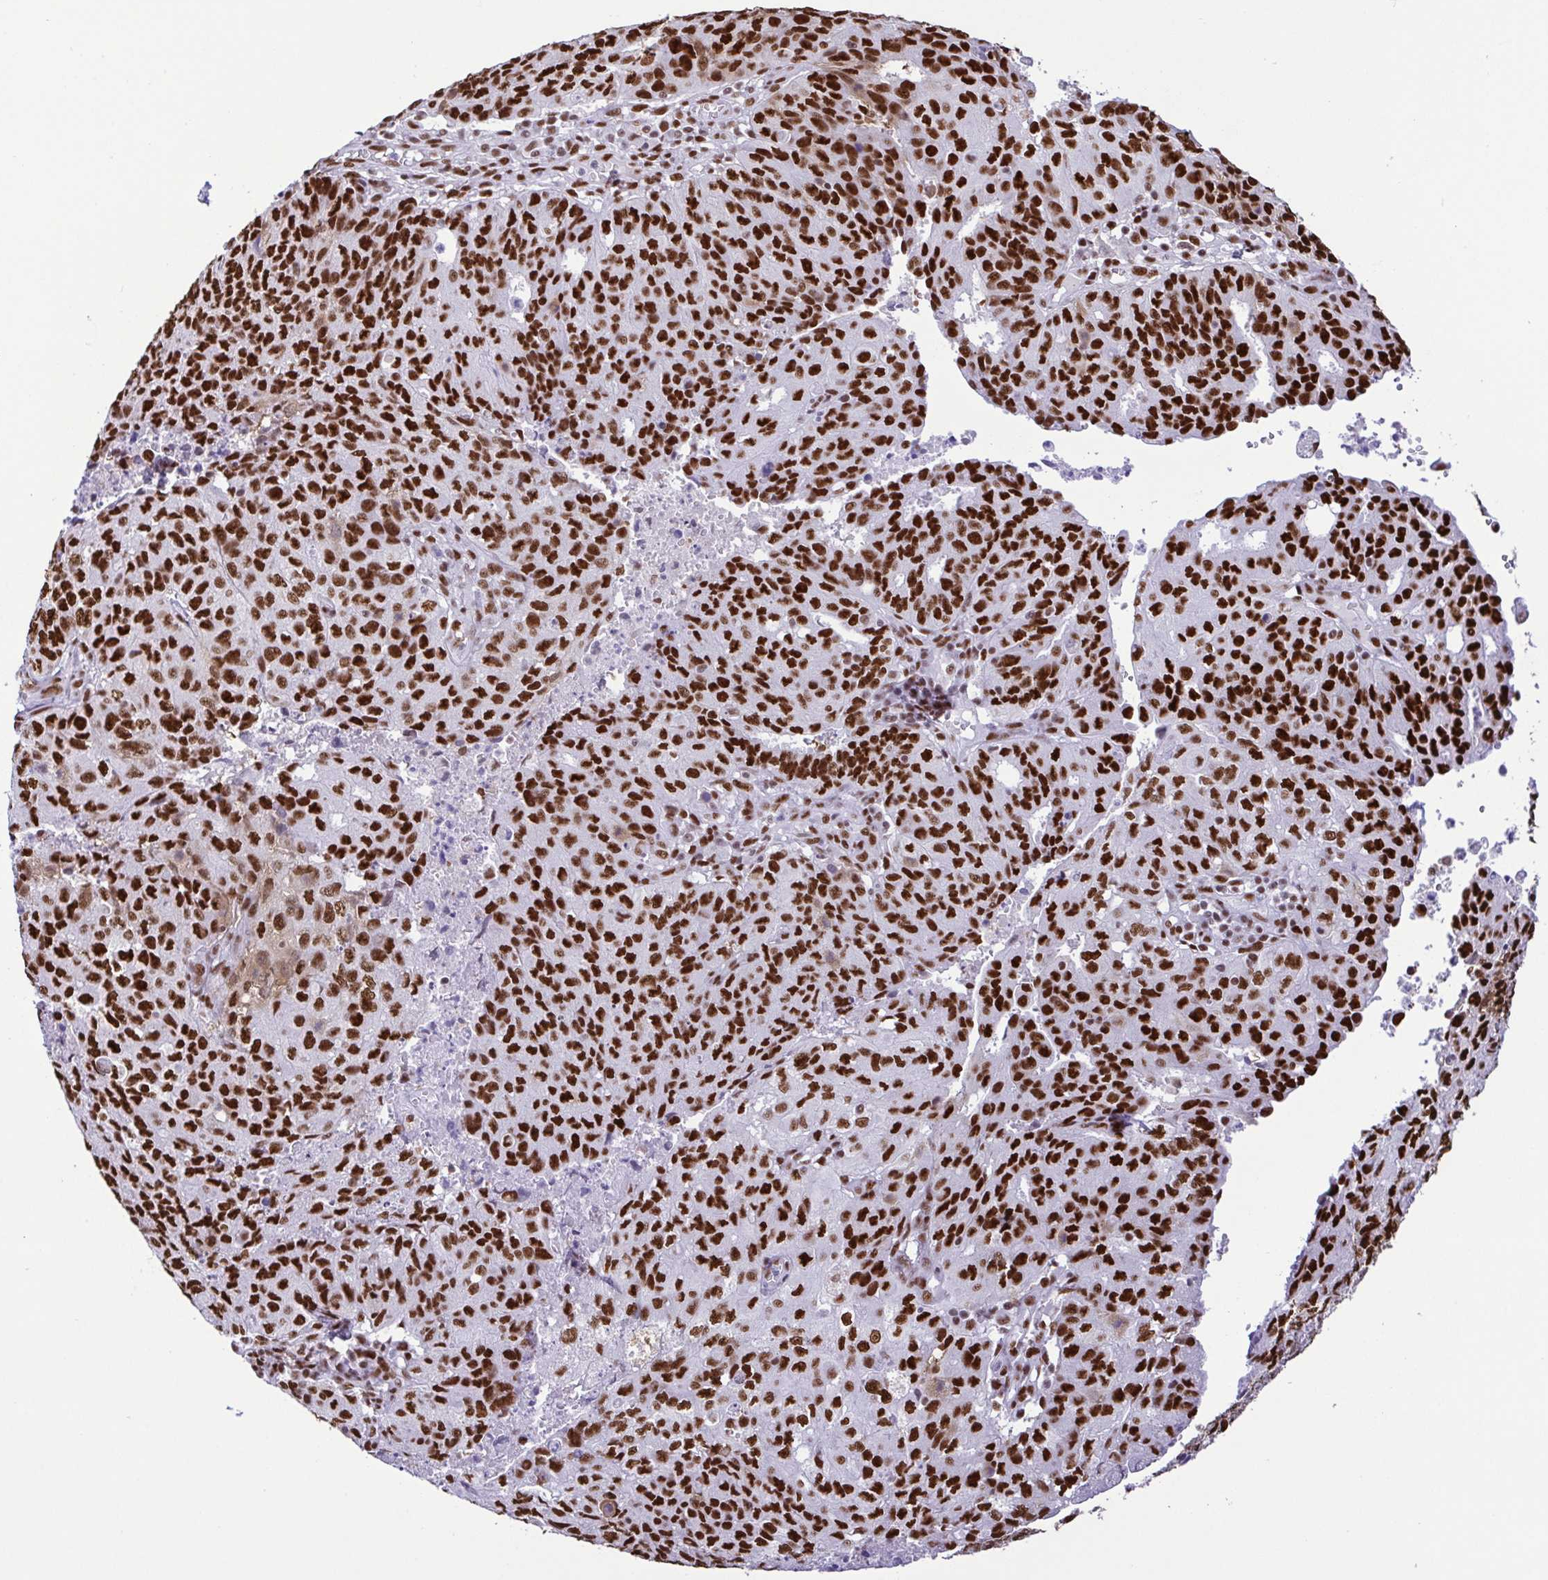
{"staining": {"intensity": "strong", "quantity": ">75%", "location": "nuclear"}, "tissue": "endometrial cancer", "cell_type": "Tumor cells", "image_type": "cancer", "snomed": [{"axis": "morphology", "description": "Adenocarcinoma, NOS"}, {"axis": "topography", "description": "Endometrium"}], "caption": "This photomicrograph shows IHC staining of endometrial adenocarcinoma, with high strong nuclear positivity in about >75% of tumor cells.", "gene": "TRIM28", "patient": {"sex": "female", "age": 82}}